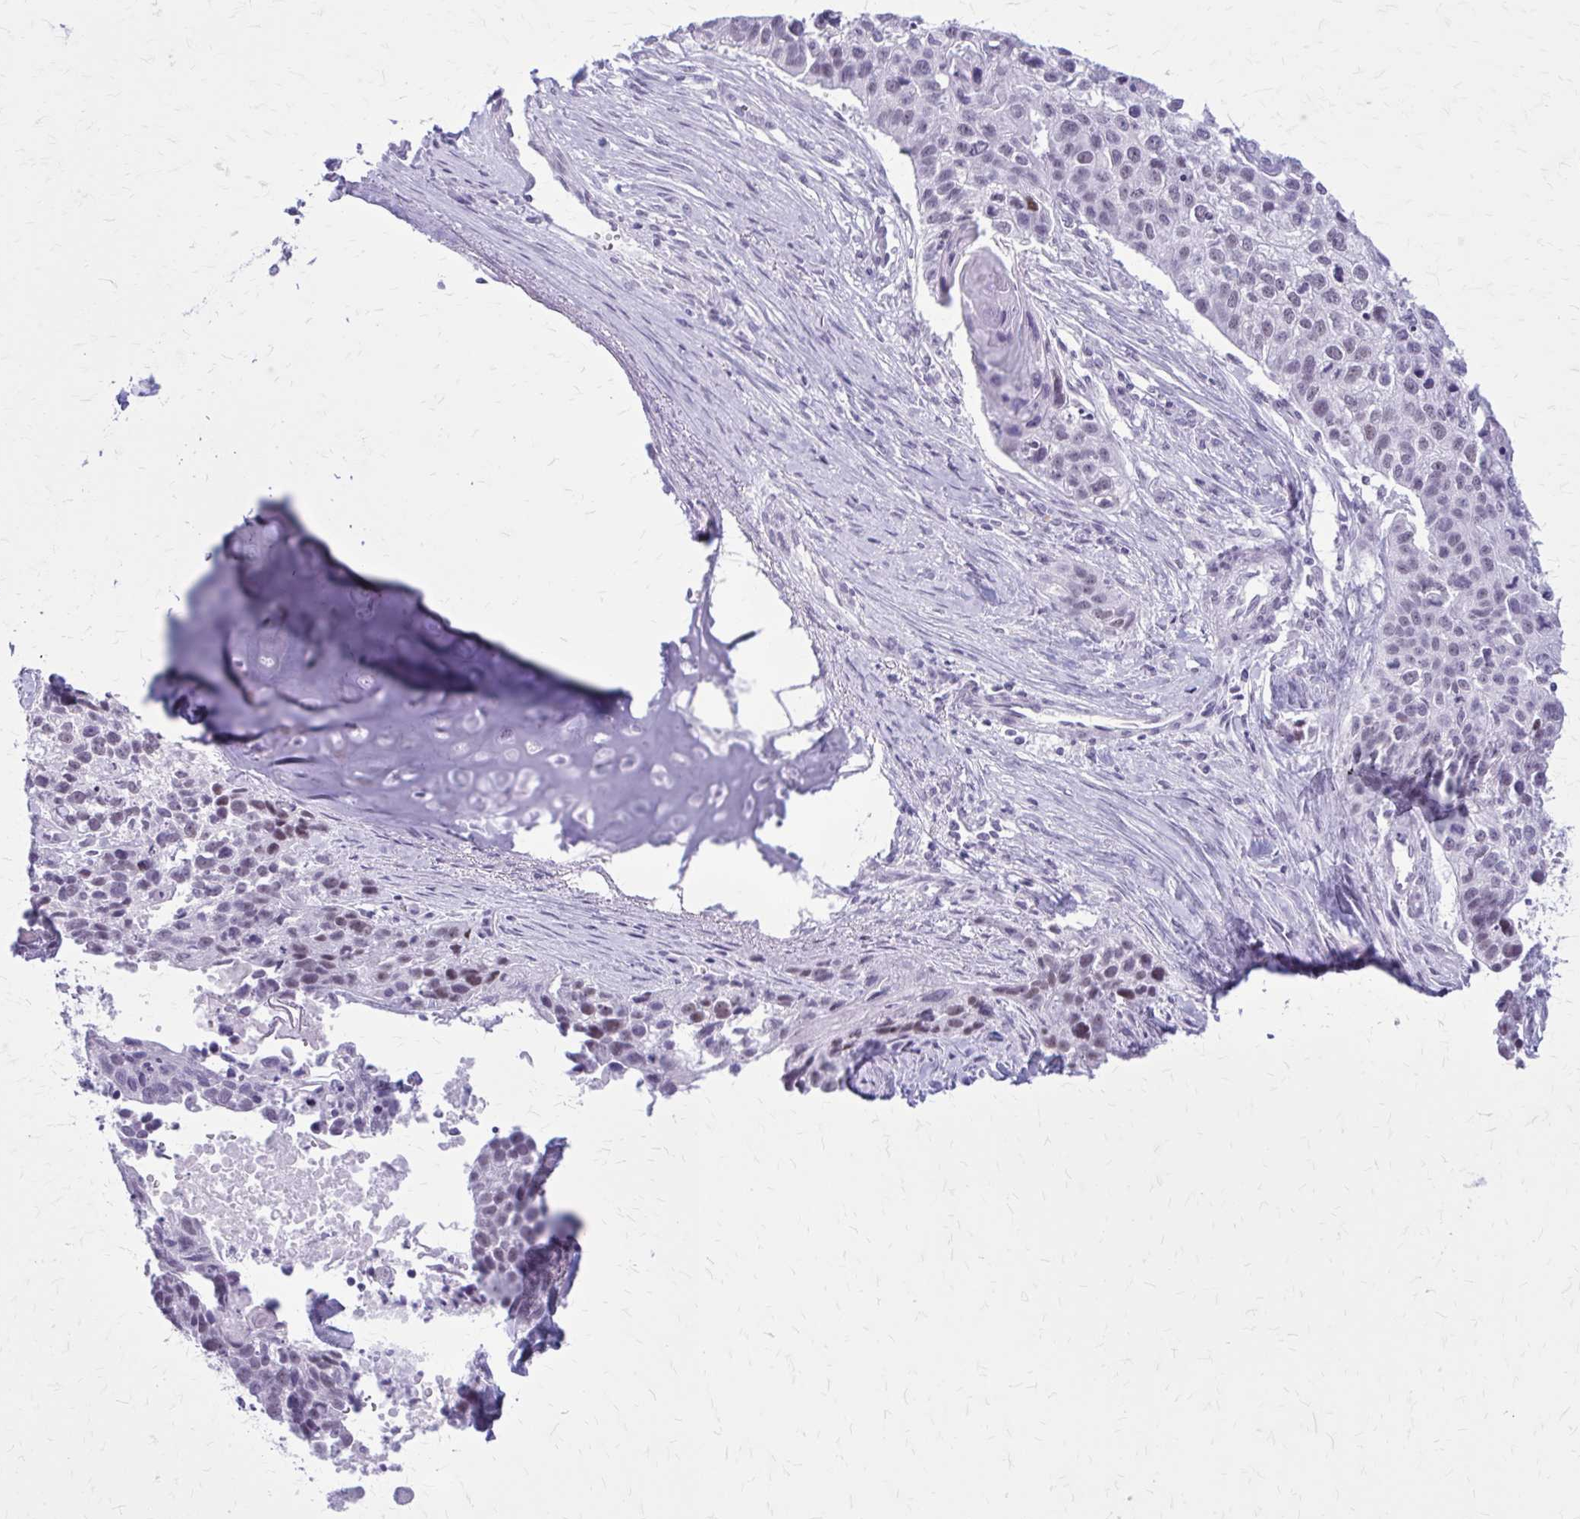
{"staining": {"intensity": "weak", "quantity": "<25%", "location": "nuclear"}, "tissue": "lung cancer", "cell_type": "Tumor cells", "image_type": "cancer", "snomed": [{"axis": "morphology", "description": "Squamous cell carcinoma, NOS"}, {"axis": "topography", "description": "Lung"}], "caption": "This is a photomicrograph of immunohistochemistry staining of squamous cell carcinoma (lung), which shows no expression in tumor cells. (DAB (3,3'-diaminobenzidine) IHC with hematoxylin counter stain).", "gene": "GAD1", "patient": {"sex": "male", "age": 74}}